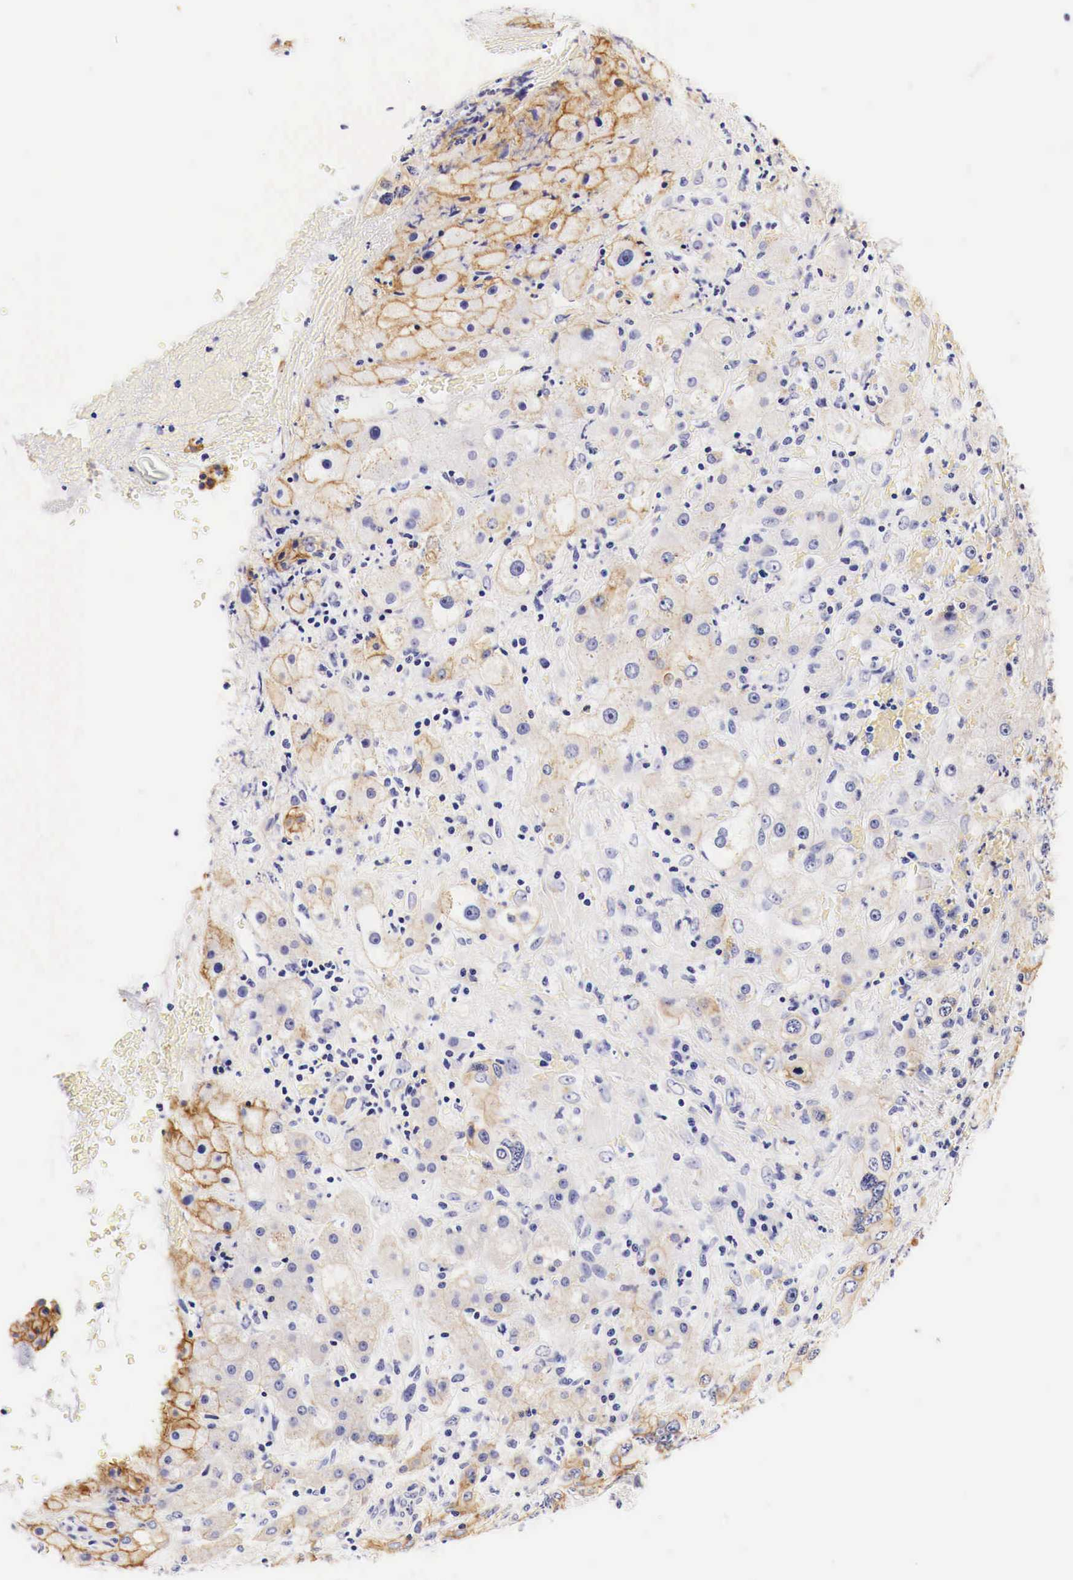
{"staining": {"intensity": "moderate", "quantity": "25%-75%", "location": "cytoplasmic/membranous"}, "tissue": "liver cancer", "cell_type": "Tumor cells", "image_type": "cancer", "snomed": [{"axis": "morphology", "description": "Cholangiocarcinoma"}, {"axis": "topography", "description": "Liver"}], "caption": "Moderate cytoplasmic/membranous staining for a protein is present in about 25%-75% of tumor cells of cholangiocarcinoma (liver) using IHC.", "gene": "EGFR", "patient": {"sex": "female", "age": 79}}